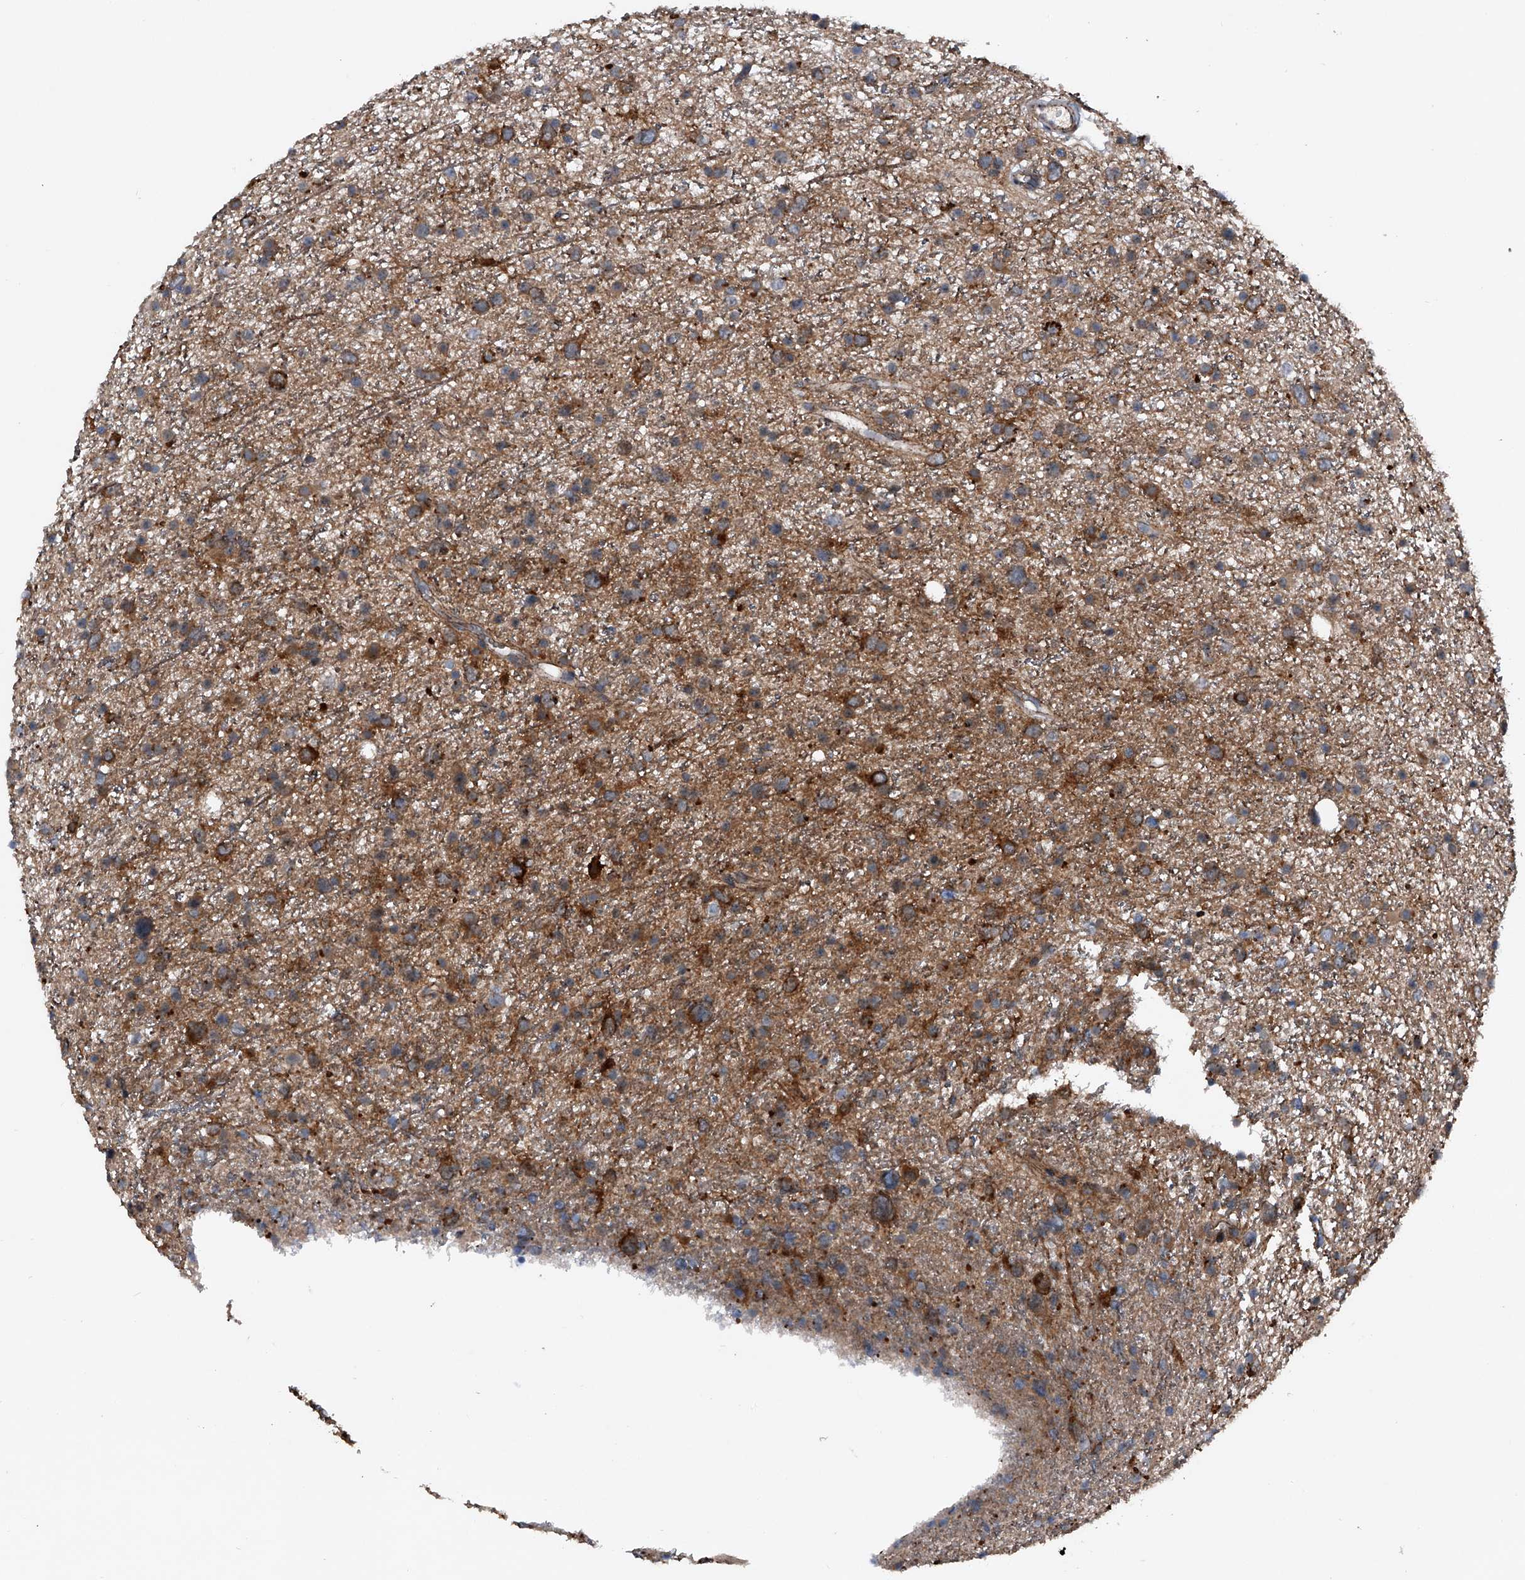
{"staining": {"intensity": "moderate", "quantity": ">75%", "location": "cytoplasmic/membranous"}, "tissue": "glioma", "cell_type": "Tumor cells", "image_type": "cancer", "snomed": [{"axis": "morphology", "description": "Glioma, malignant, Low grade"}, {"axis": "topography", "description": "Cerebral cortex"}], "caption": "This is a micrograph of immunohistochemistry (IHC) staining of low-grade glioma (malignant), which shows moderate staining in the cytoplasmic/membranous of tumor cells.", "gene": "MAPKAP1", "patient": {"sex": "female", "age": 39}}